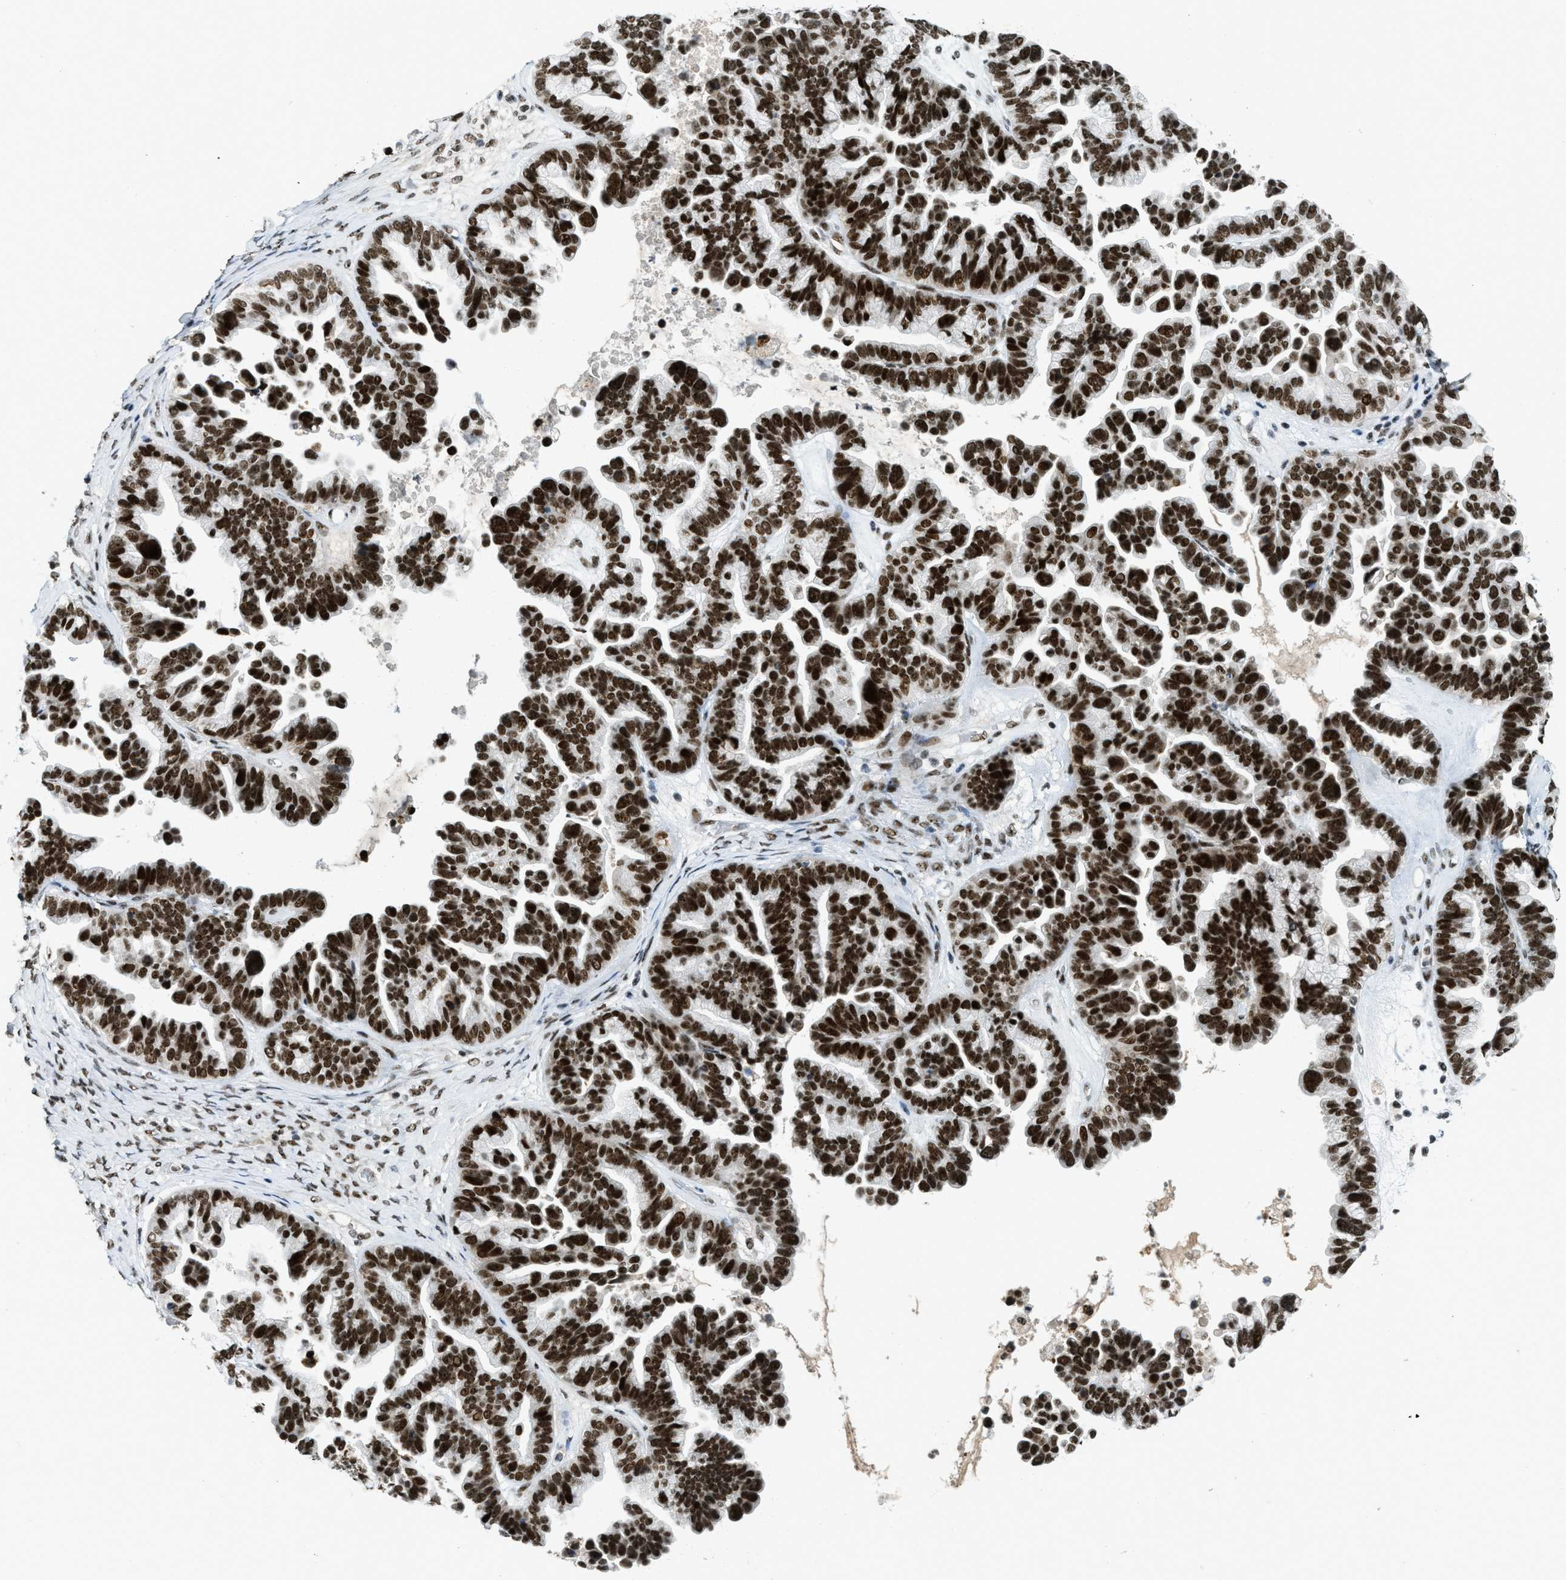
{"staining": {"intensity": "strong", "quantity": ">75%", "location": "nuclear"}, "tissue": "ovarian cancer", "cell_type": "Tumor cells", "image_type": "cancer", "snomed": [{"axis": "morphology", "description": "Cystadenocarcinoma, serous, NOS"}, {"axis": "topography", "description": "Ovary"}], "caption": "Brown immunohistochemical staining in human ovarian serous cystadenocarcinoma demonstrates strong nuclear positivity in about >75% of tumor cells.", "gene": "URB1", "patient": {"sex": "female", "age": 56}}